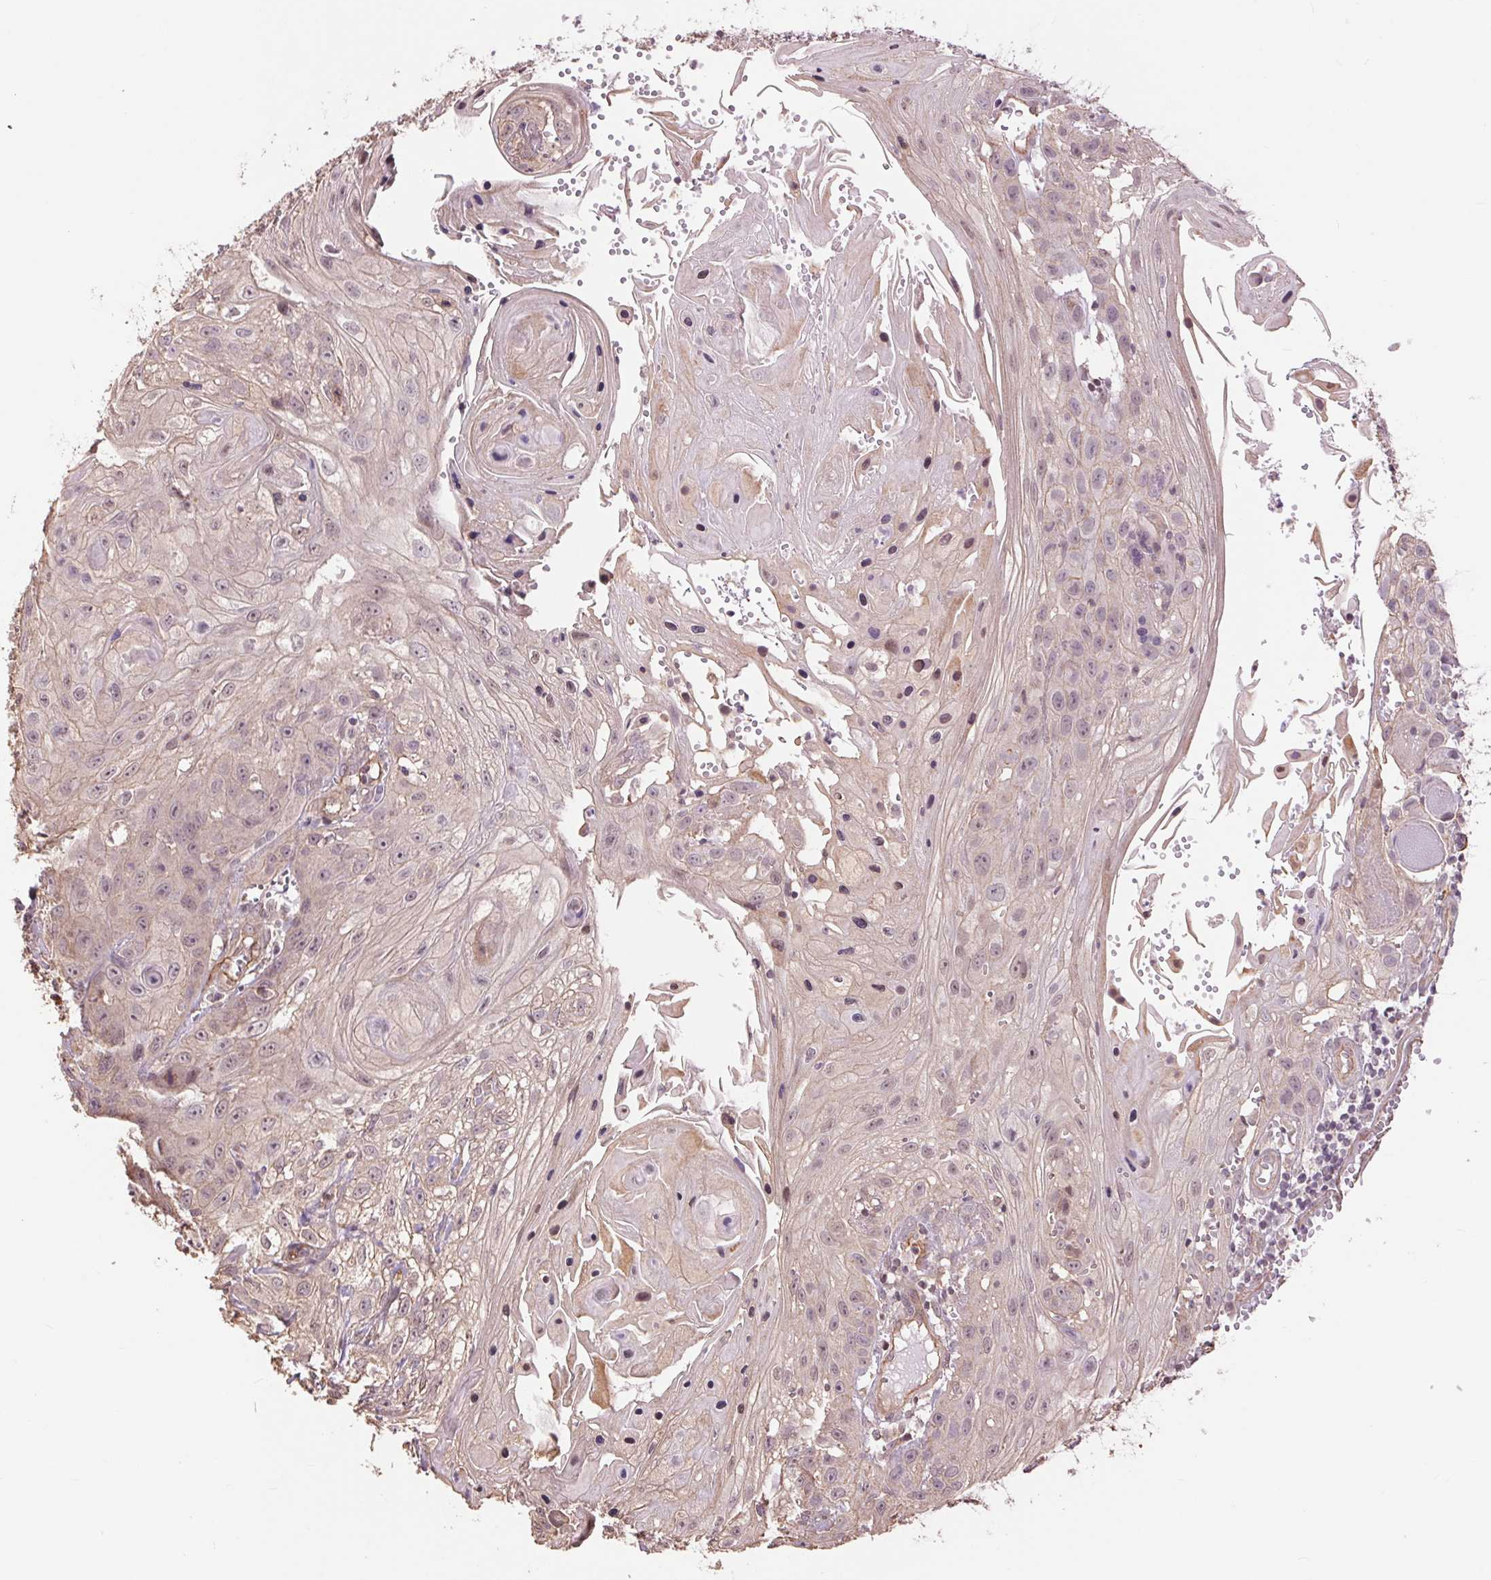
{"staining": {"intensity": "weak", "quantity": "<25%", "location": "nuclear"}, "tissue": "head and neck cancer", "cell_type": "Tumor cells", "image_type": "cancer", "snomed": [{"axis": "morphology", "description": "Squamous cell carcinoma, NOS"}, {"axis": "topography", "description": "Oral tissue"}, {"axis": "topography", "description": "Head-Neck"}], "caption": "A photomicrograph of human head and neck squamous cell carcinoma is negative for staining in tumor cells.", "gene": "PALM", "patient": {"sex": "male", "age": 58}}